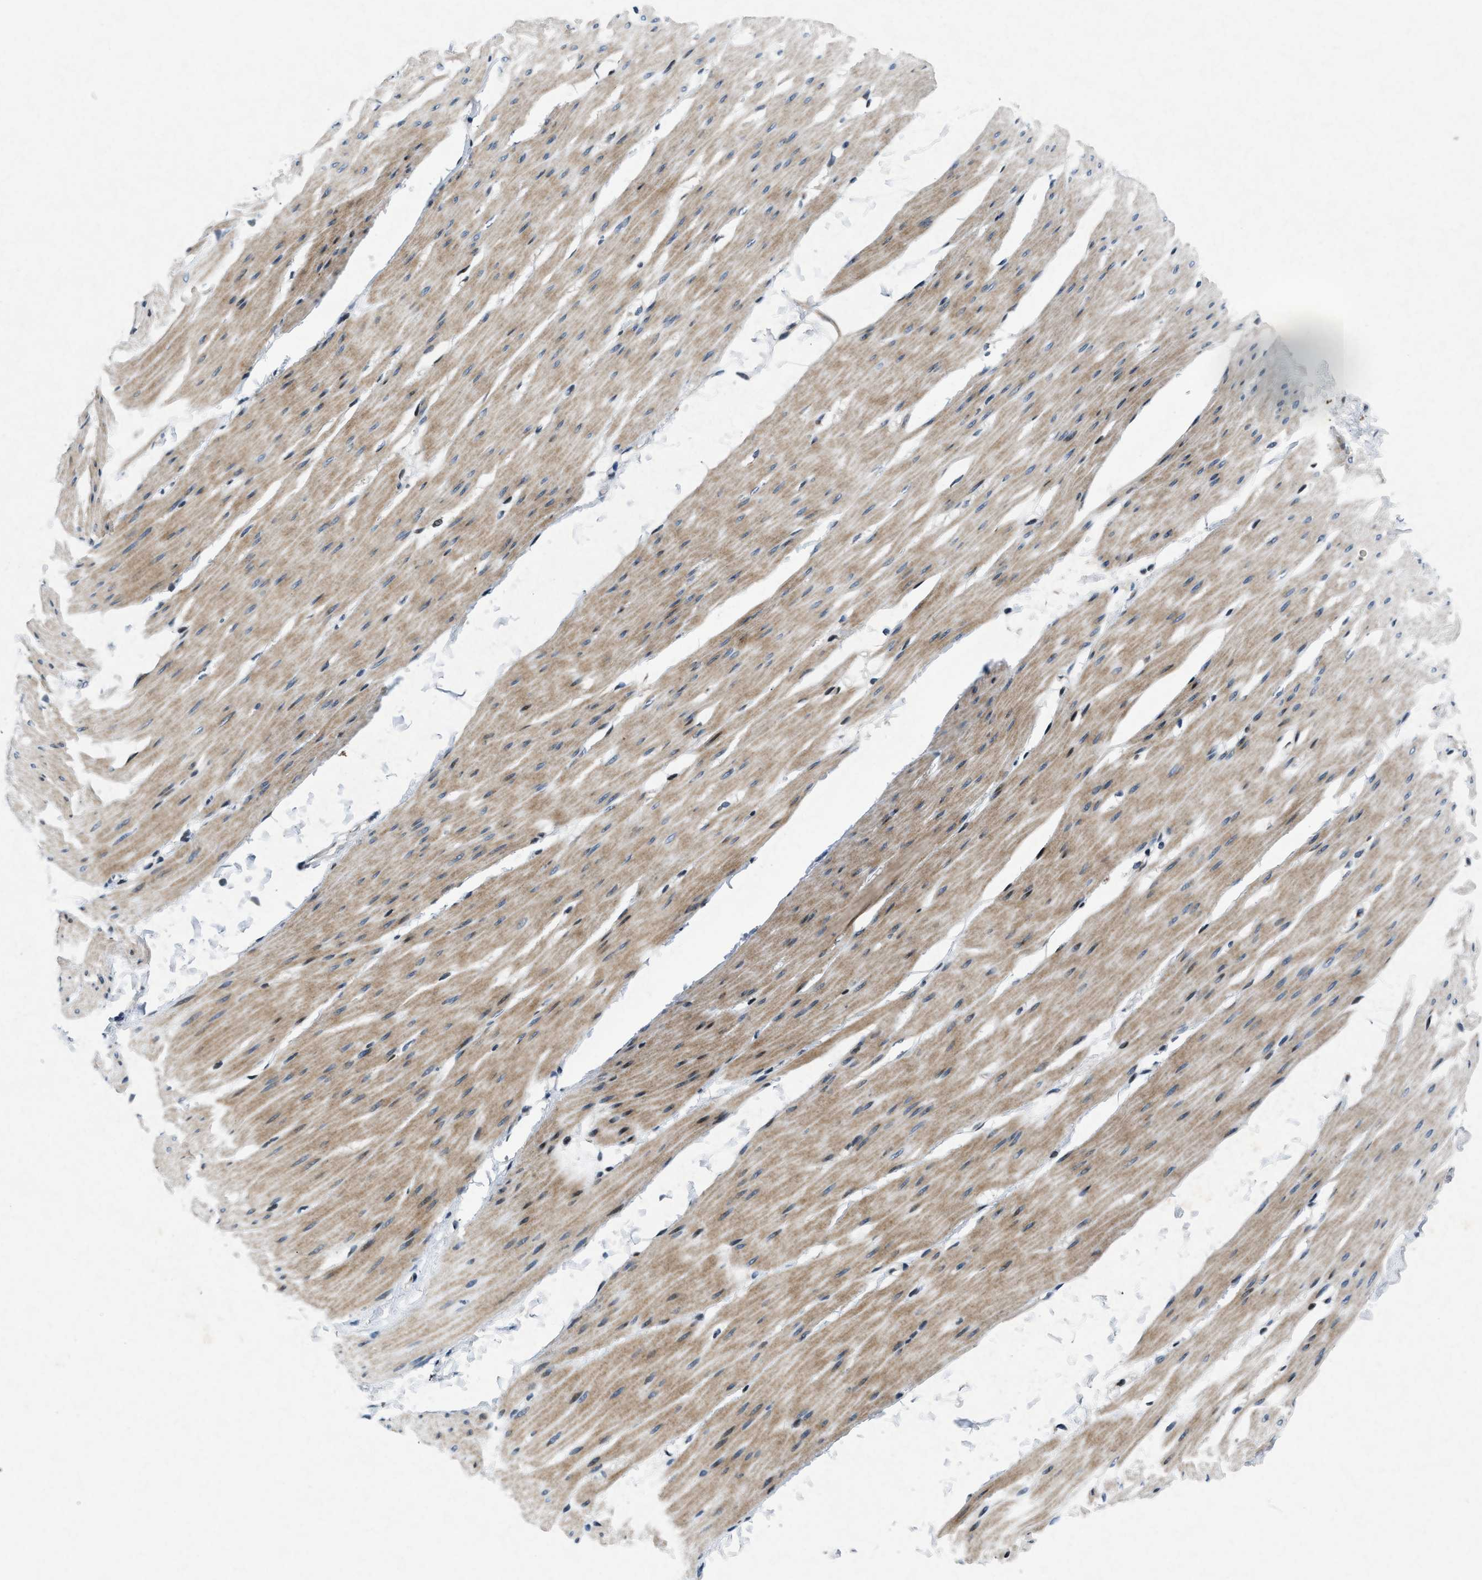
{"staining": {"intensity": "moderate", "quantity": "25%-75%", "location": "cytoplasmic/membranous"}, "tissue": "smooth muscle", "cell_type": "Smooth muscle cells", "image_type": "normal", "snomed": [{"axis": "morphology", "description": "Normal tissue, NOS"}, {"axis": "topography", "description": "Smooth muscle"}, {"axis": "topography", "description": "Colon"}], "caption": "A high-resolution histopathology image shows immunohistochemistry staining of benign smooth muscle, which demonstrates moderate cytoplasmic/membranous expression in approximately 25%-75% of smooth muscle cells.", "gene": "PHLDA1", "patient": {"sex": "male", "age": 67}}